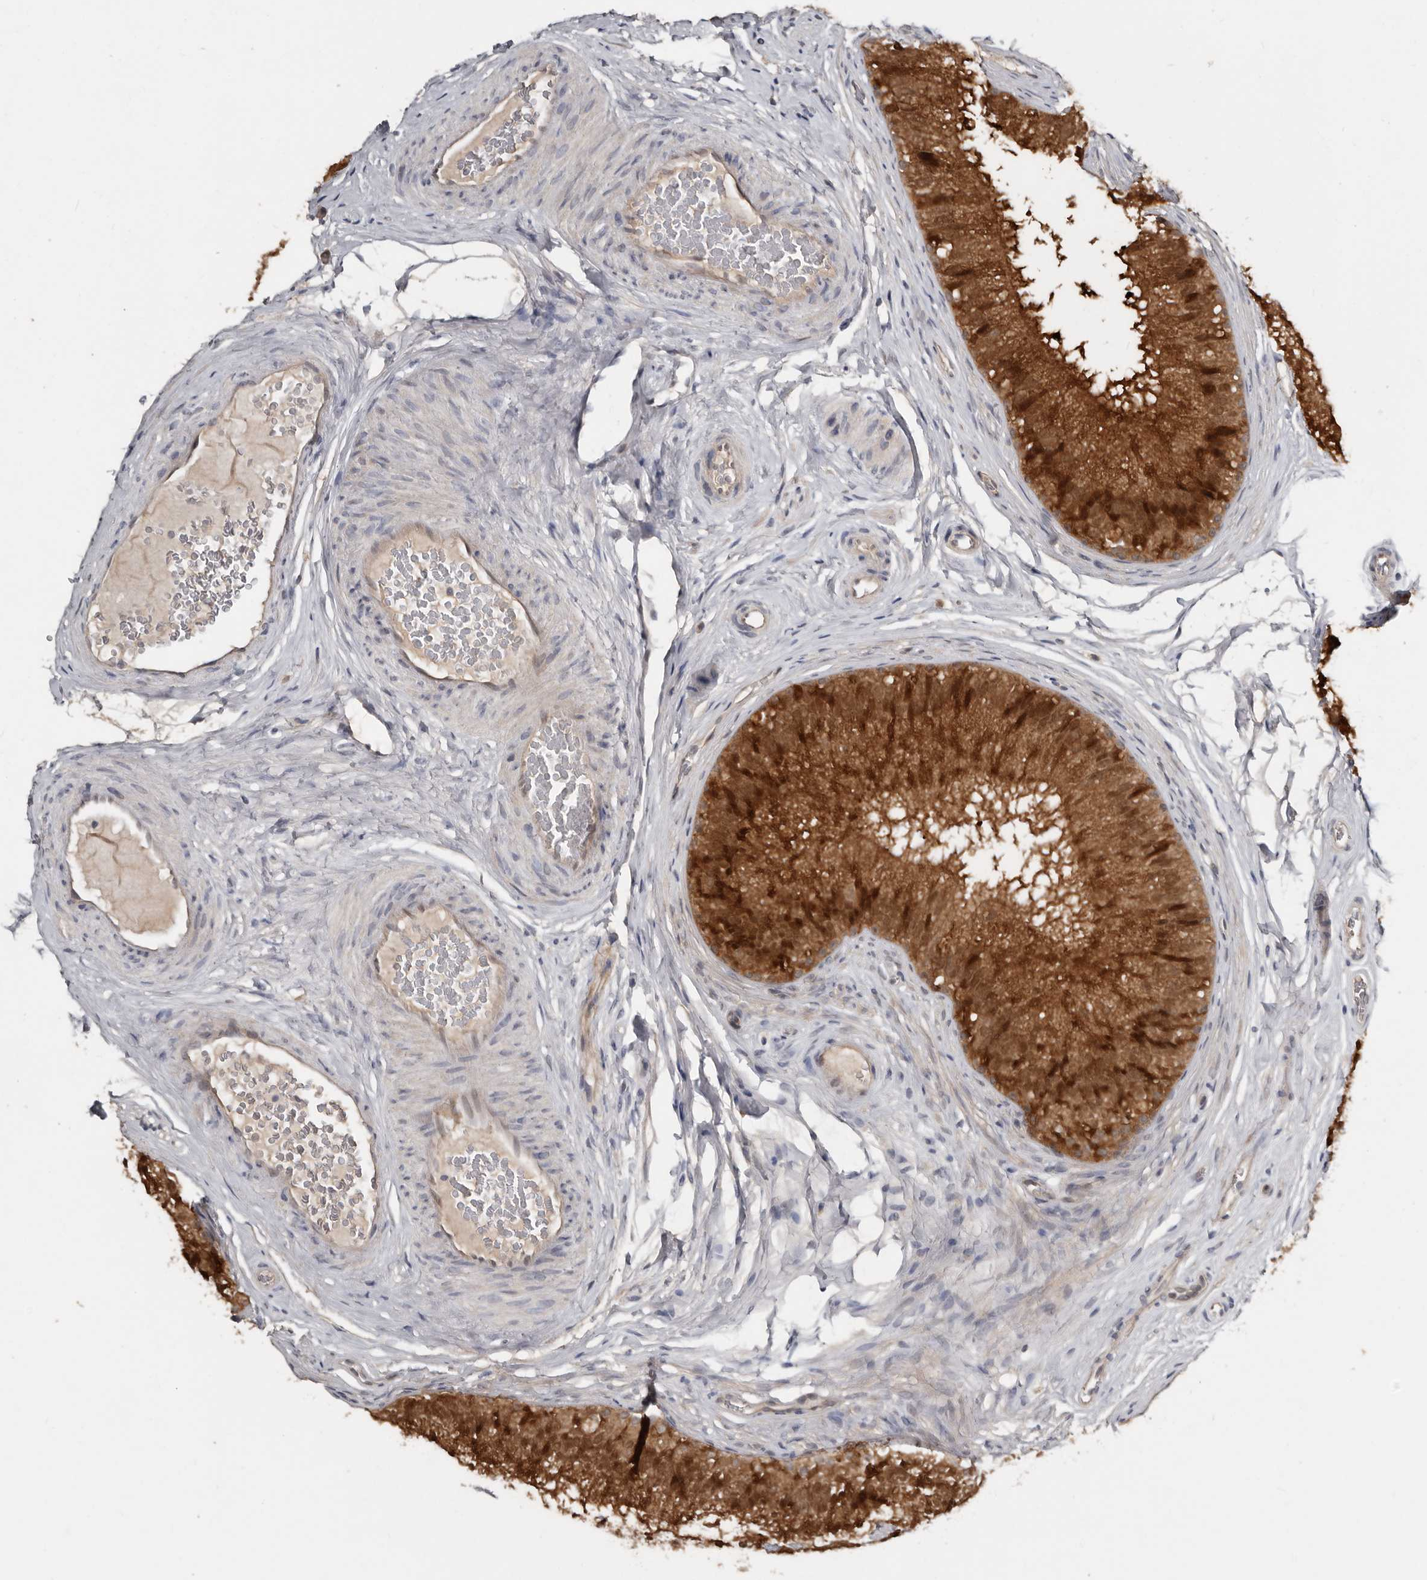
{"staining": {"intensity": "strong", "quantity": ">75%", "location": "cytoplasmic/membranous,nuclear"}, "tissue": "epididymis", "cell_type": "Glandular cells", "image_type": "normal", "snomed": [{"axis": "morphology", "description": "Normal tissue, NOS"}, {"axis": "topography", "description": "Epididymis"}], "caption": "Normal epididymis was stained to show a protein in brown. There is high levels of strong cytoplasmic/membranous,nuclear positivity in about >75% of glandular cells.", "gene": "RBKS", "patient": {"sex": "male", "age": 29}}